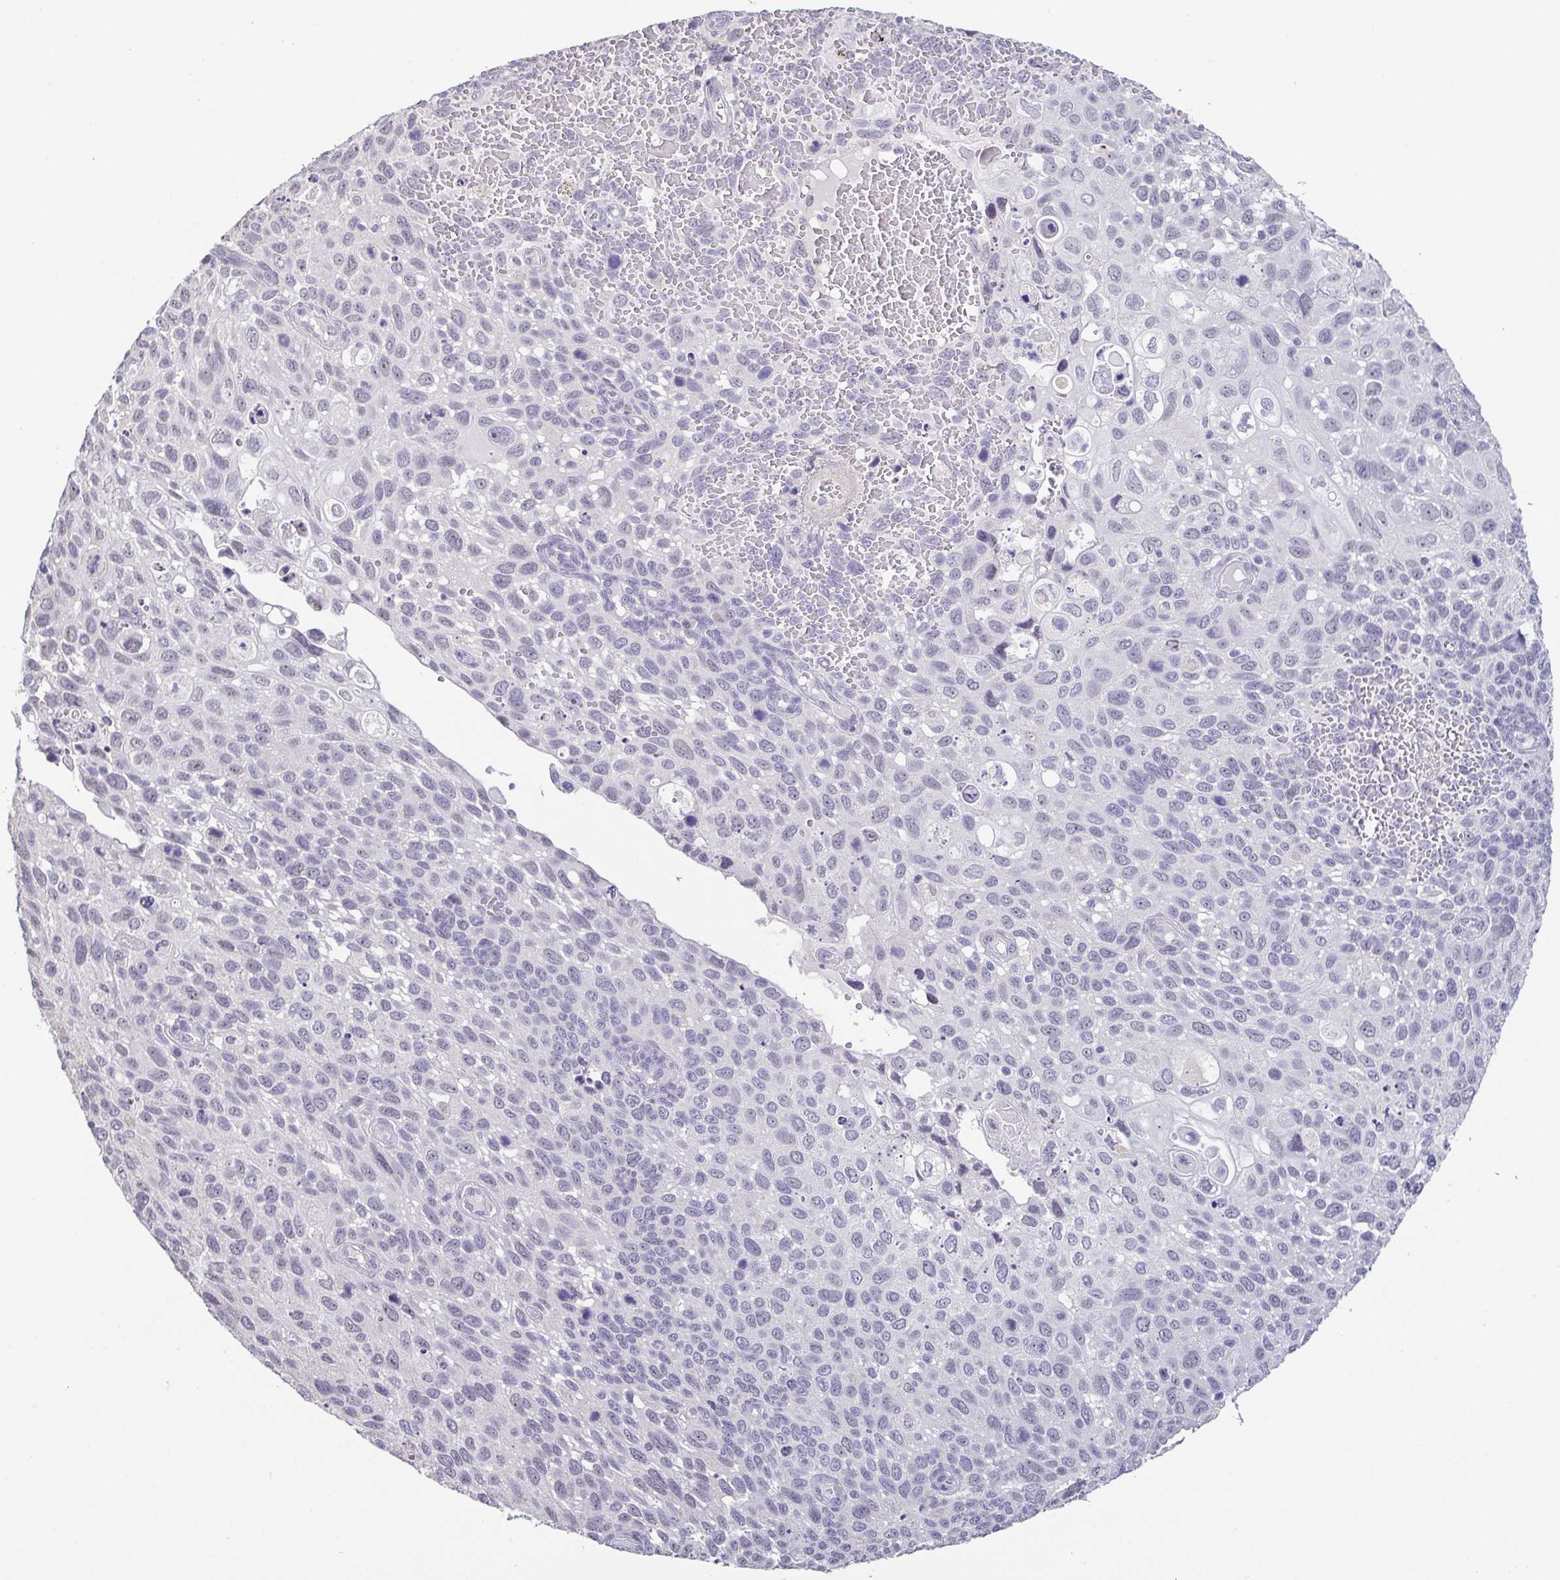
{"staining": {"intensity": "negative", "quantity": "none", "location": "none"}, "tissue": "cervical cancer", "cell_type": "Tumor cells", "image_type": "cancer", "snomed": [{"axis": "morphology", "description": "Squamous cell carcinoma, NOS"}, {"axis": "topography", "description": "Cervix"}], "caption": "A micrograph of cervical cancer (squamous cell carcinoma) stained for a protein reveals no brown staining in tumor cells.", "gene": "NEFH", "patient": {"sex": "female", "age": 70}}